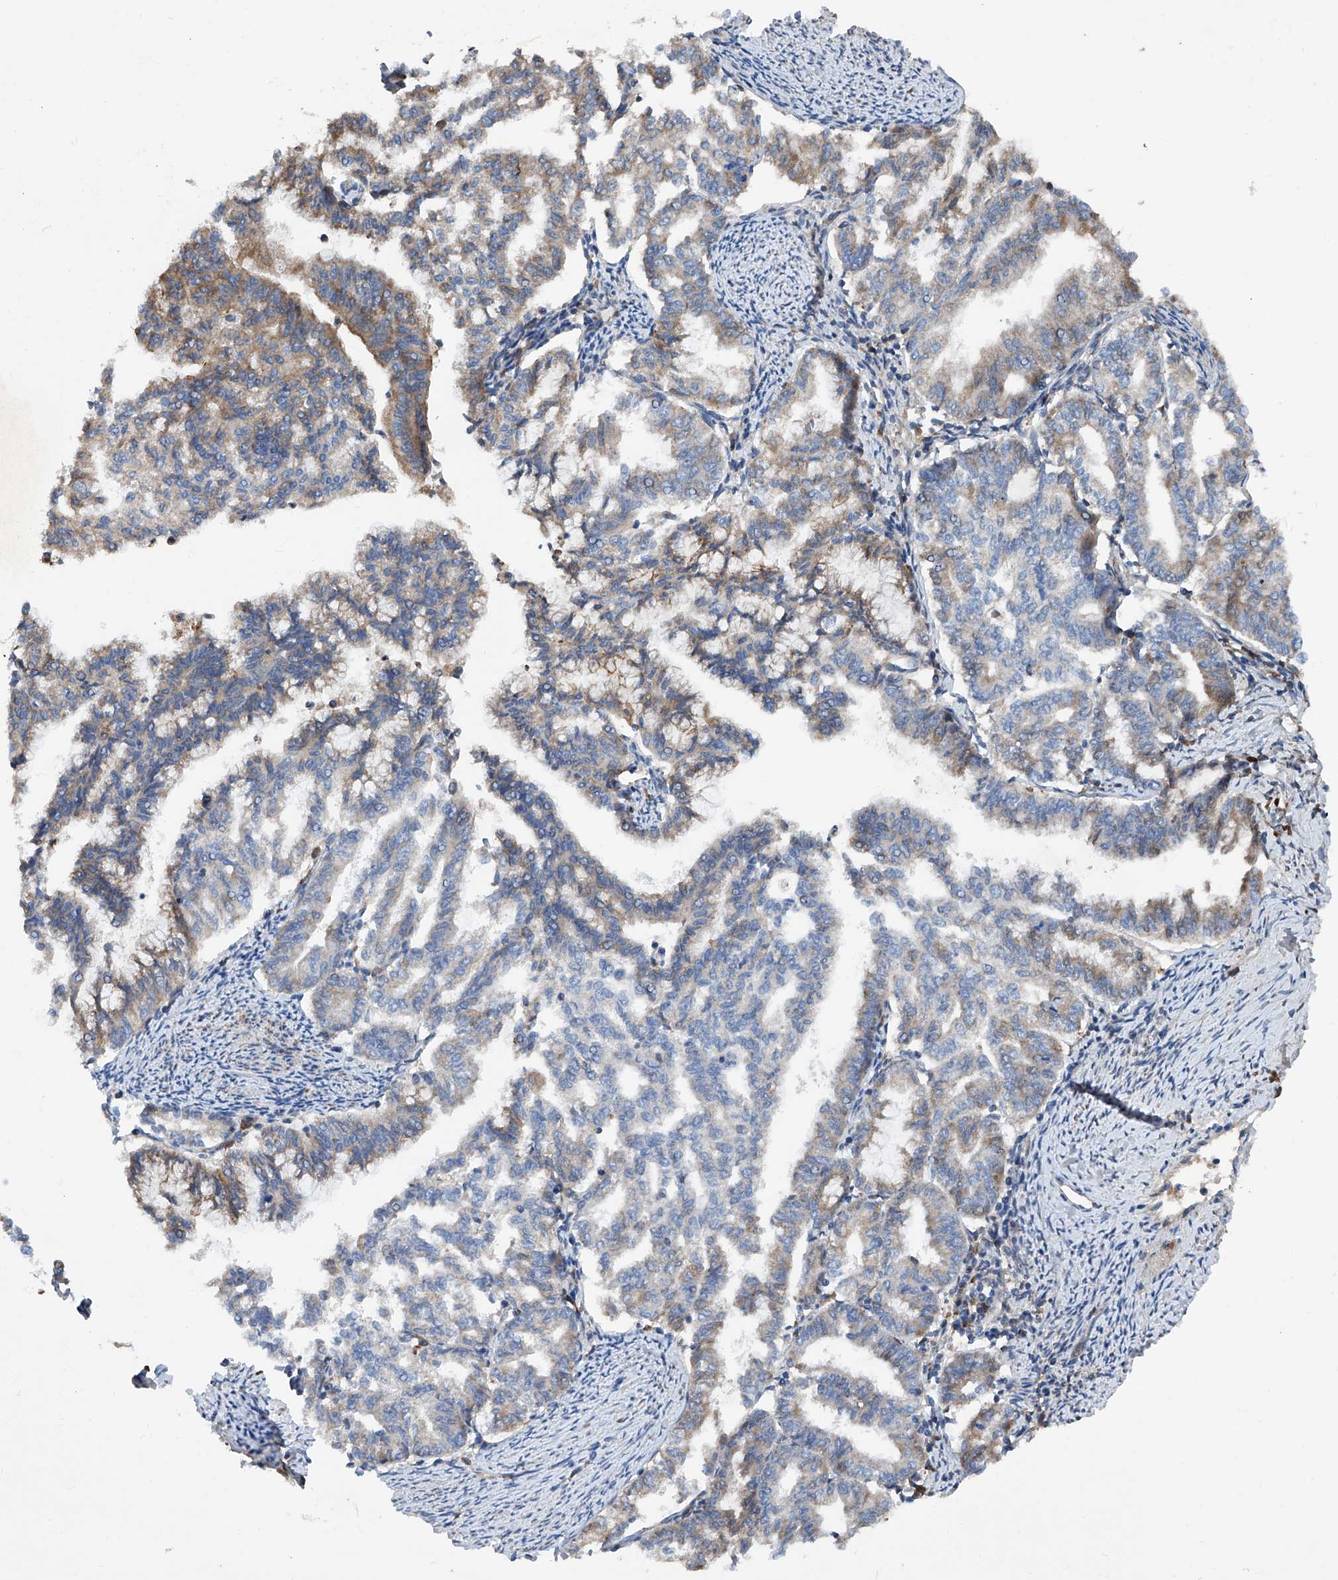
{"staining": {"intensity": "moderate", "quantity": "<25%", "location": "cytoplasmic/membranous"}, "tissue": "endometrial cancer", "cell_type": "Tumor cells", "image_type": "cancer", "snomed": [{"axis": "morphology", "description": "Adenocarcinoma, NOS"}, {"axis": "topography", "description": "Endometrium"}], "caption": "IHC photomicrograph of neoplastic tissue: human endometrial adenocarcinoma stained using immunohistochemistry reveals low levels of moderate protein expression localized specifically in the cytoplasmic/membranous of tumor cells, appearing as a cytoplasmic/membranous brown color.", "gene": "ASCC3", "patient": {"sex": "female", "age": 79}}